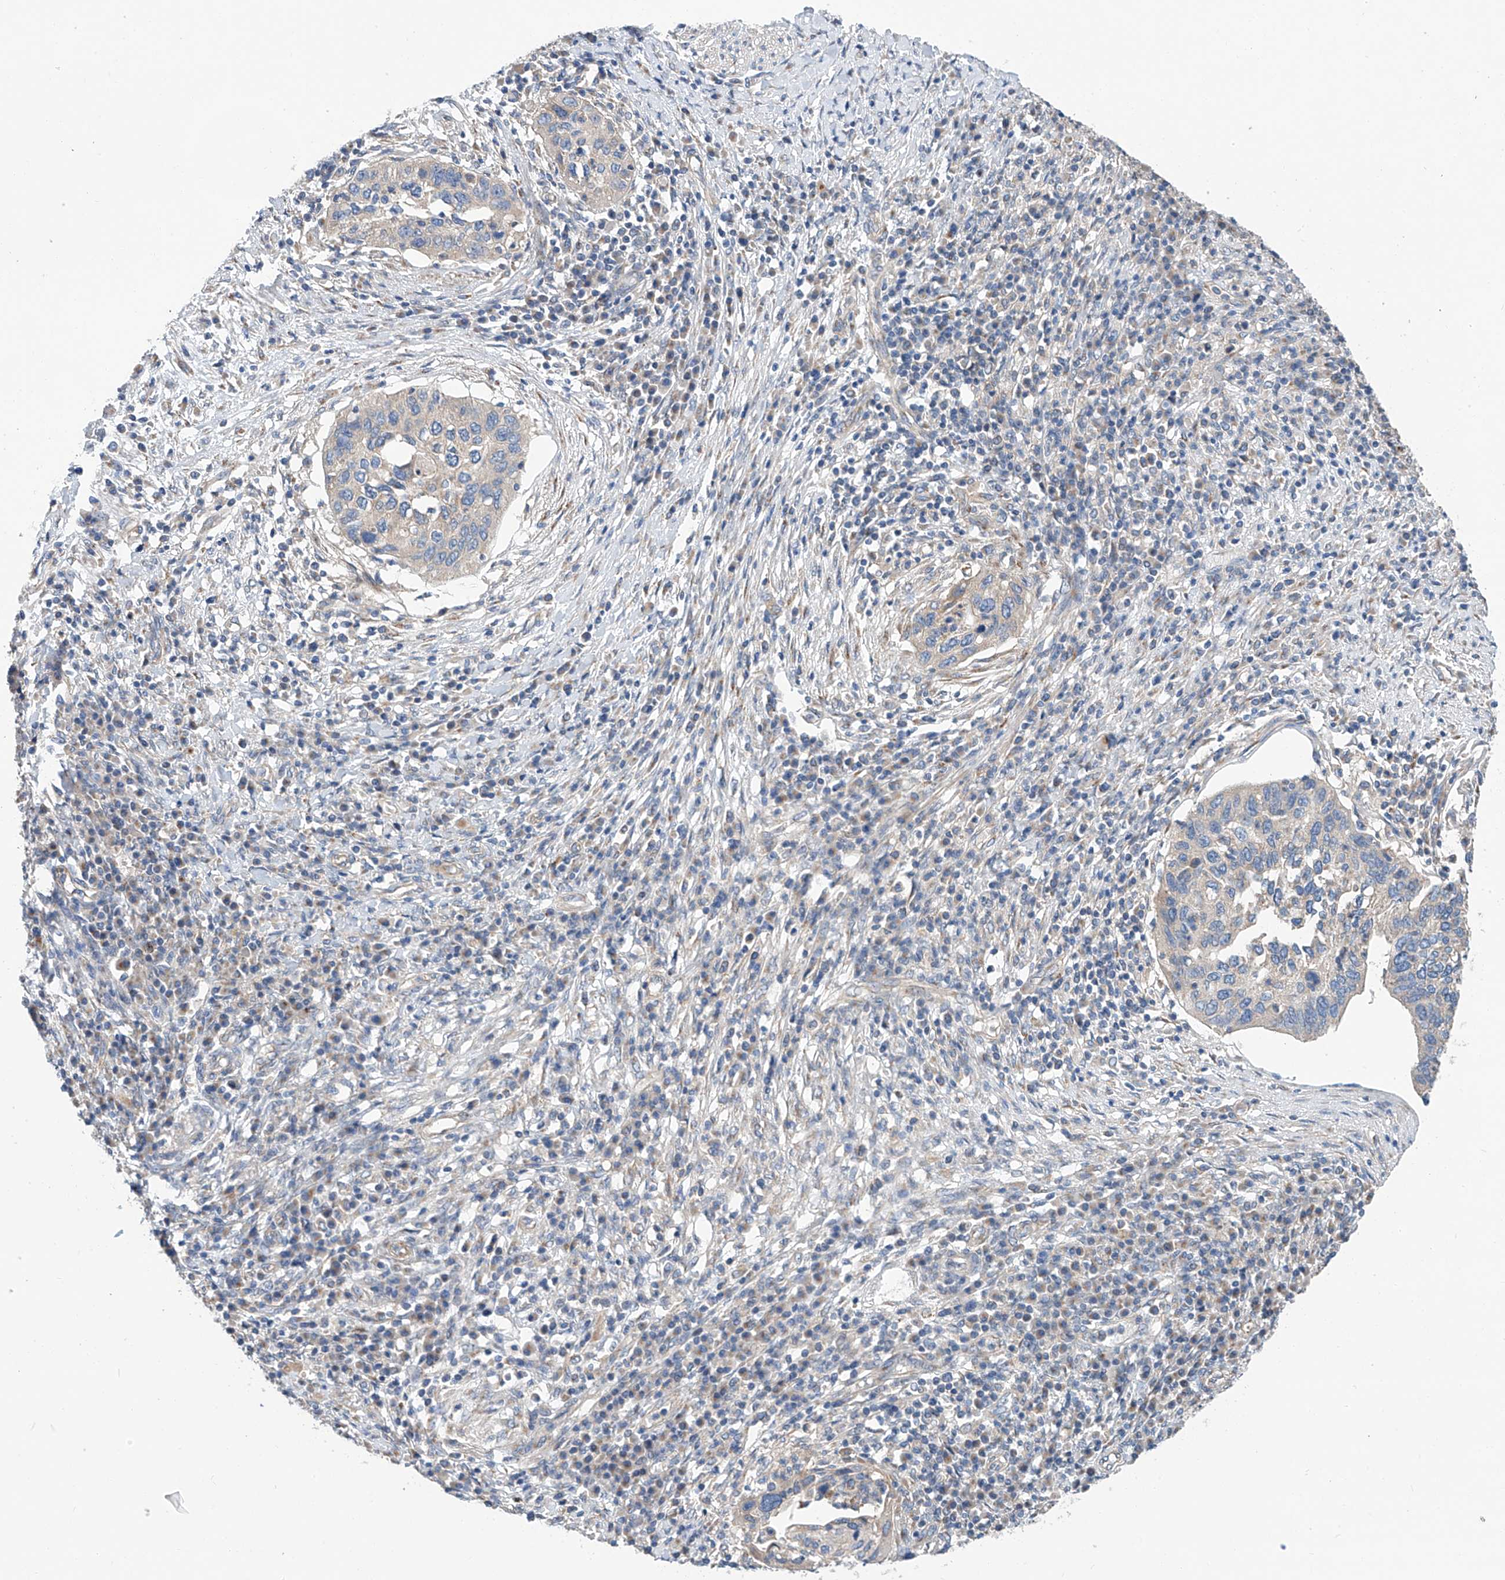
{"staining": {"intensity": "negative", "quantity": "none", "location": "none"}, "tissue": "cervical cancer", "cell_type": "Tumor cells", "image_type": "cancer", "snomed": [{"axis": "morphology", "description": "Squamous cell carcinoma, NOS"}, {"axis": "topography", "description": "Cervix"}], "caption": "Tumor cells are negative for protein expression in human squamous cell carcinoma (cervical).", "gene": "SLC22A7", "patient": {"sex": "female", "age": 38}}